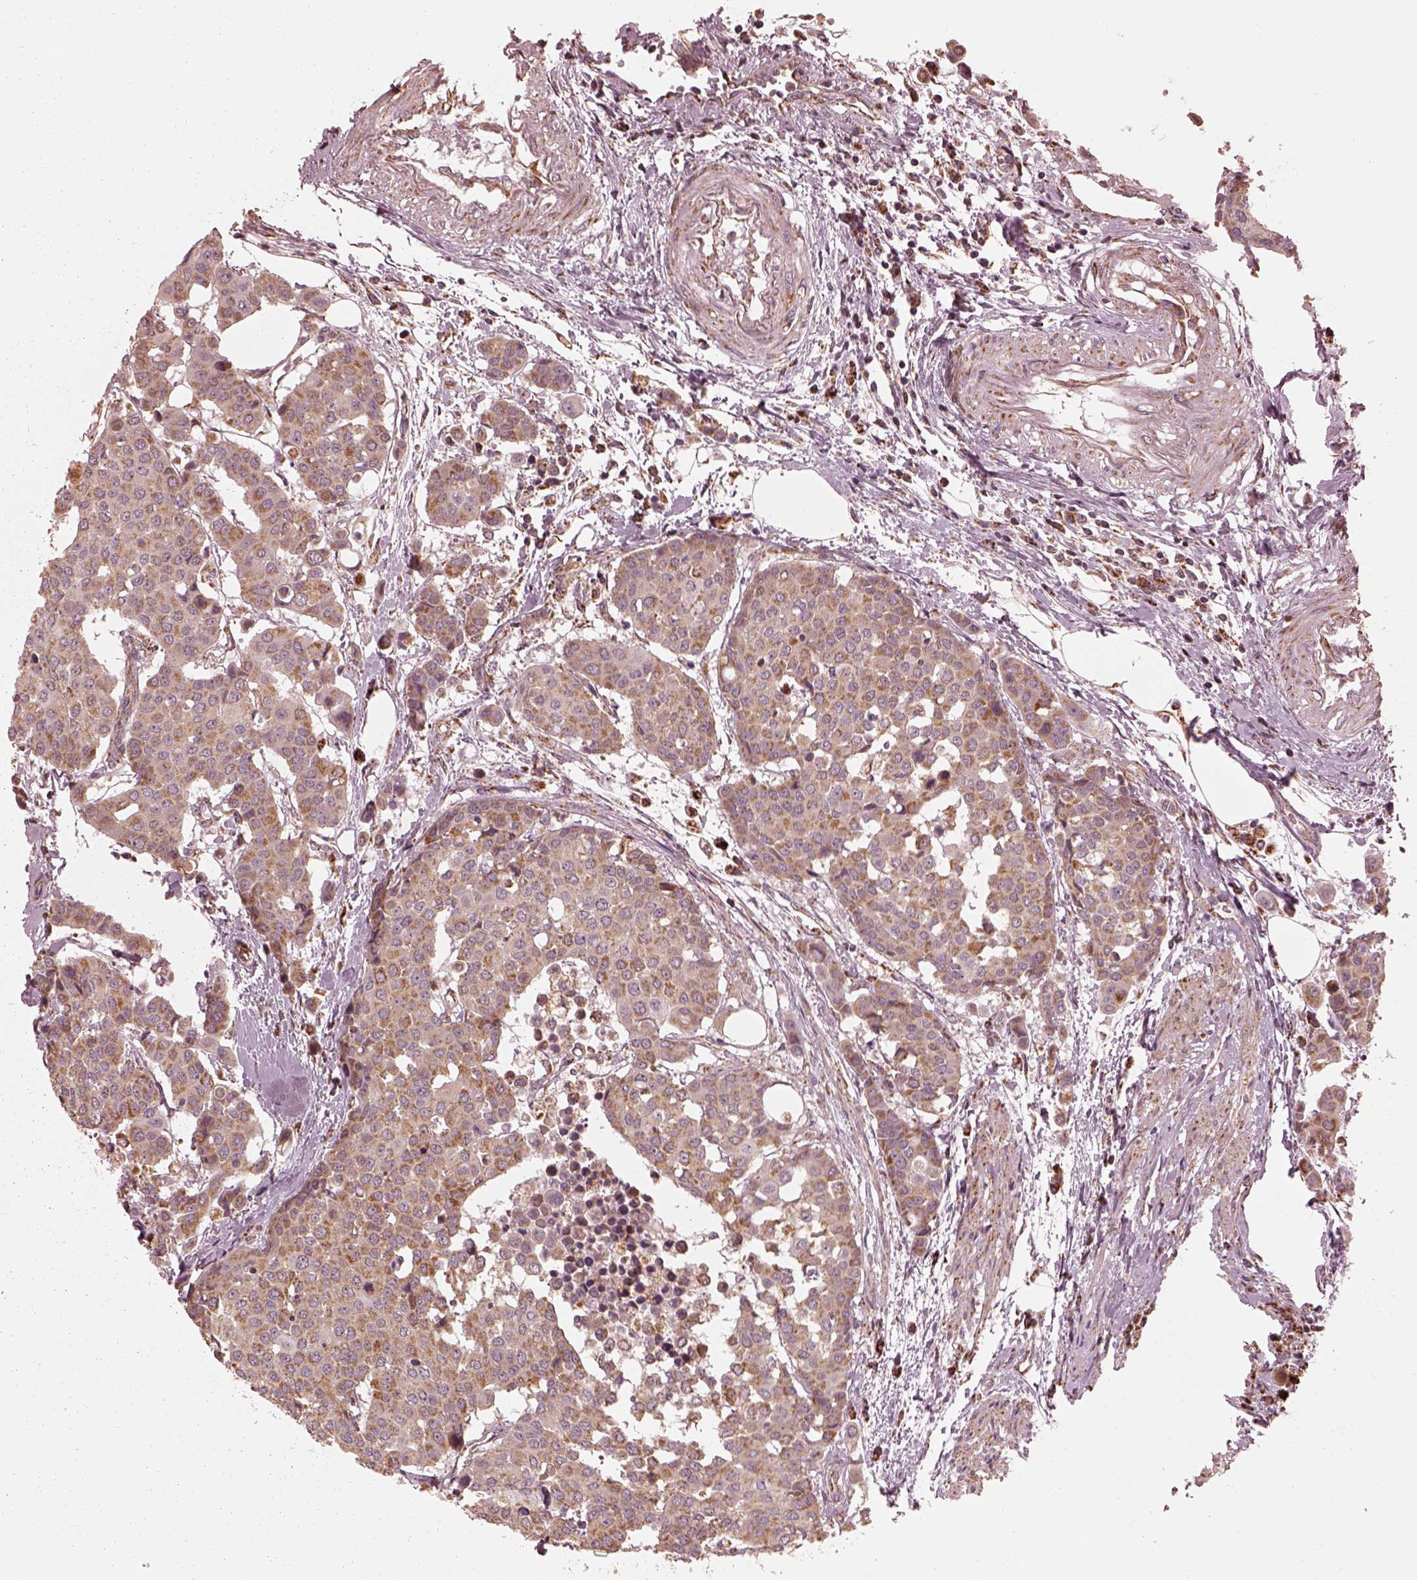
{"staining": {"intensity": "moderate", "quantity": "25%-75%", "location": "cytoplasmic/membranous"}, "tissue": "carcinoid", "cell_type": "Tumor cells", "image_type": "cancer", "snomed": [{"axis": "morphology", "description": "Carcinoid, malignant, NOS"}, {"axis": "topography", "description": "Colon"}], "caption": "IHC (DAB (3,3'-diaminobenzidine)) staining of human carcinoid displays moderate cytoplasmic/membranous protein positivity in about 25%-75% of tumor cells.", "gene": "NDUFB10", "patient": {"sex": "male", "age": 81}}